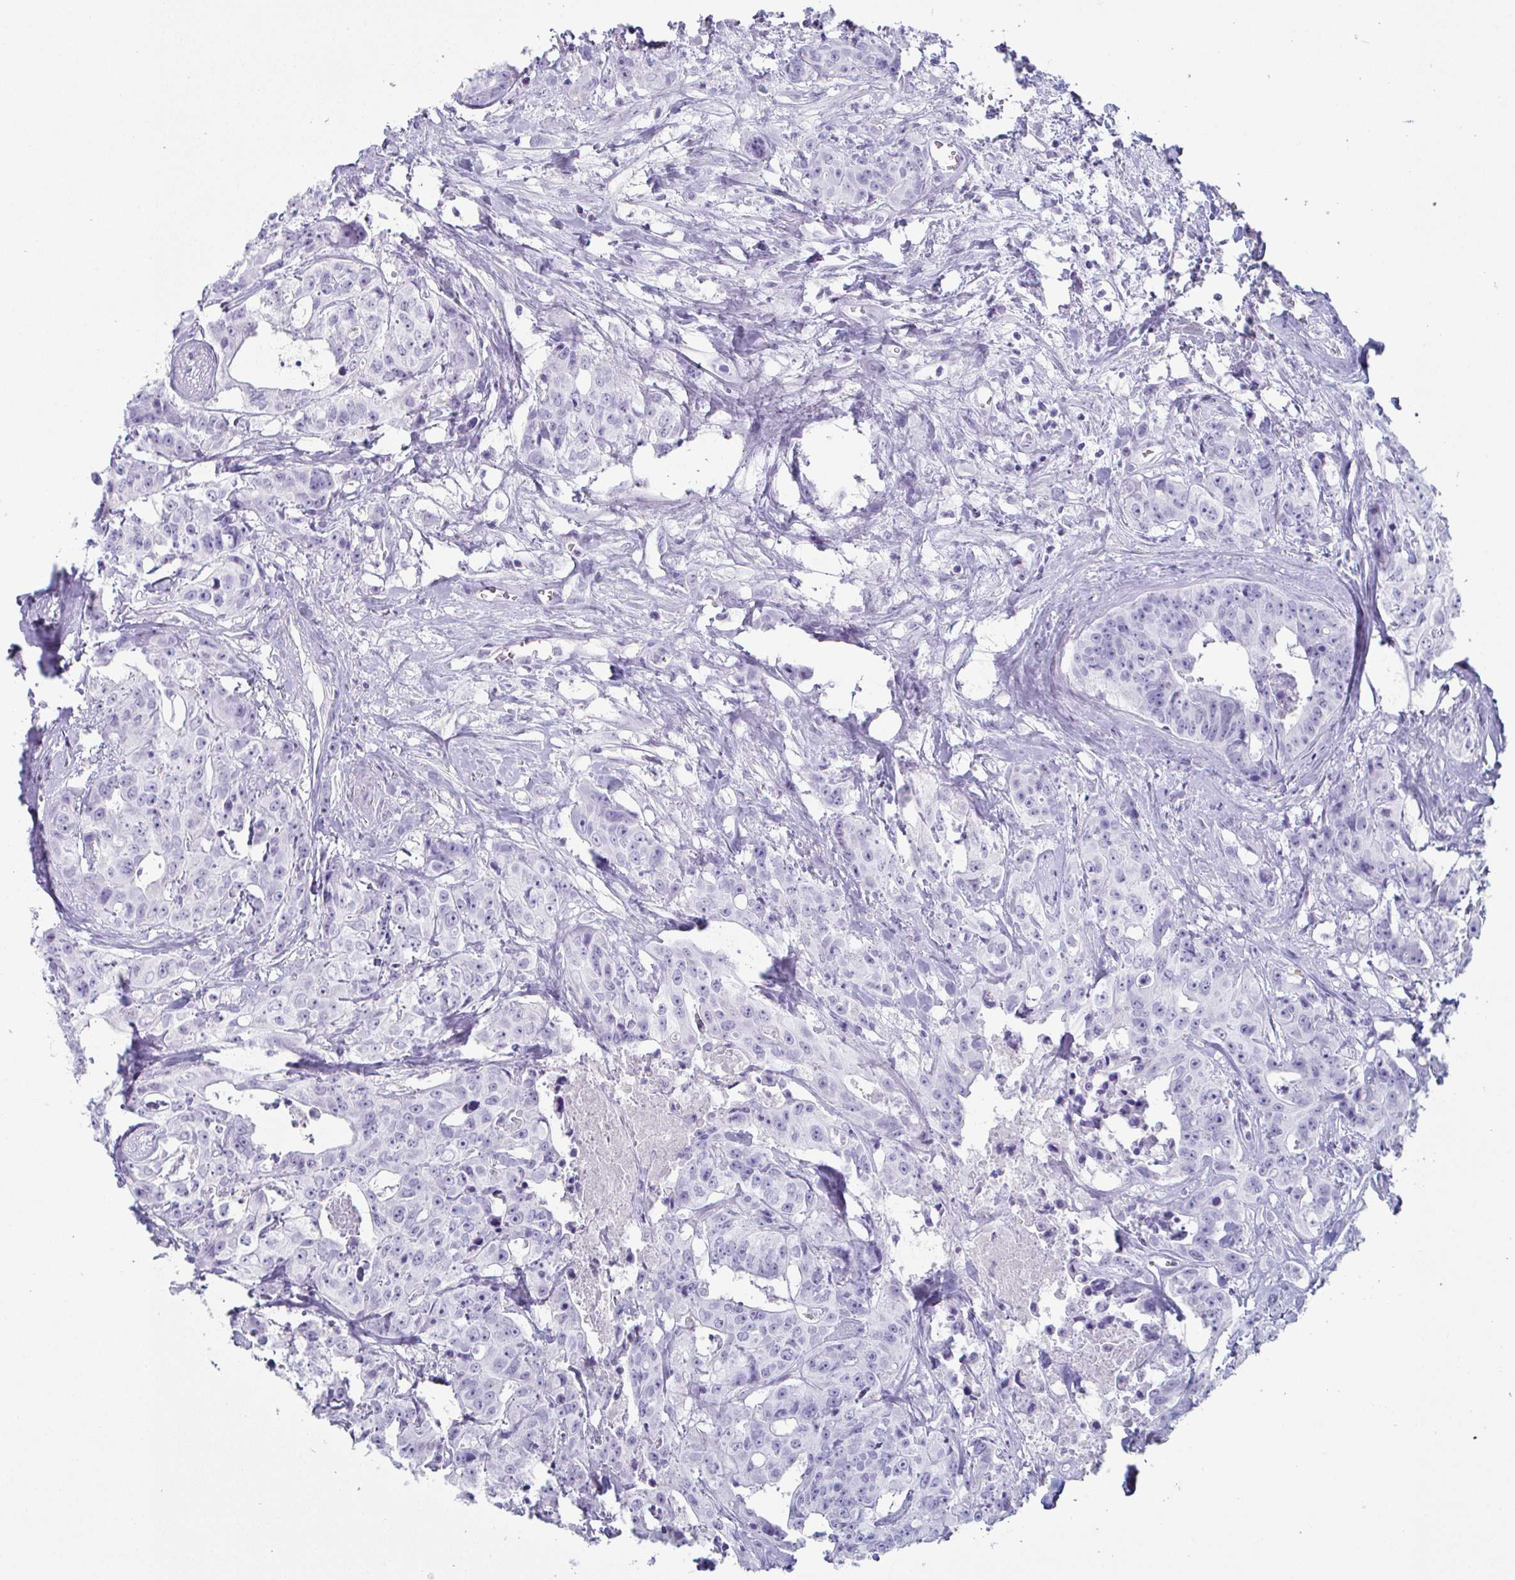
{"staining": {"intensity": "negative", "quantity": "none", "location": "none"}, "tissue": "colorectal cancer", "cell_type": "Tumor cells", "image_type": "cancer", "snomed": [{"axis": "morphology", "description": "Adenocarcinoma, NOS"}, {"axis": "topography", "description": "Rectum"}], "caption": "There is no significant positivity in tumor cells of adenocarcinoma (colorectal).", "gene": "CREG2", "patient": {"sex": "female", "age": 62}}